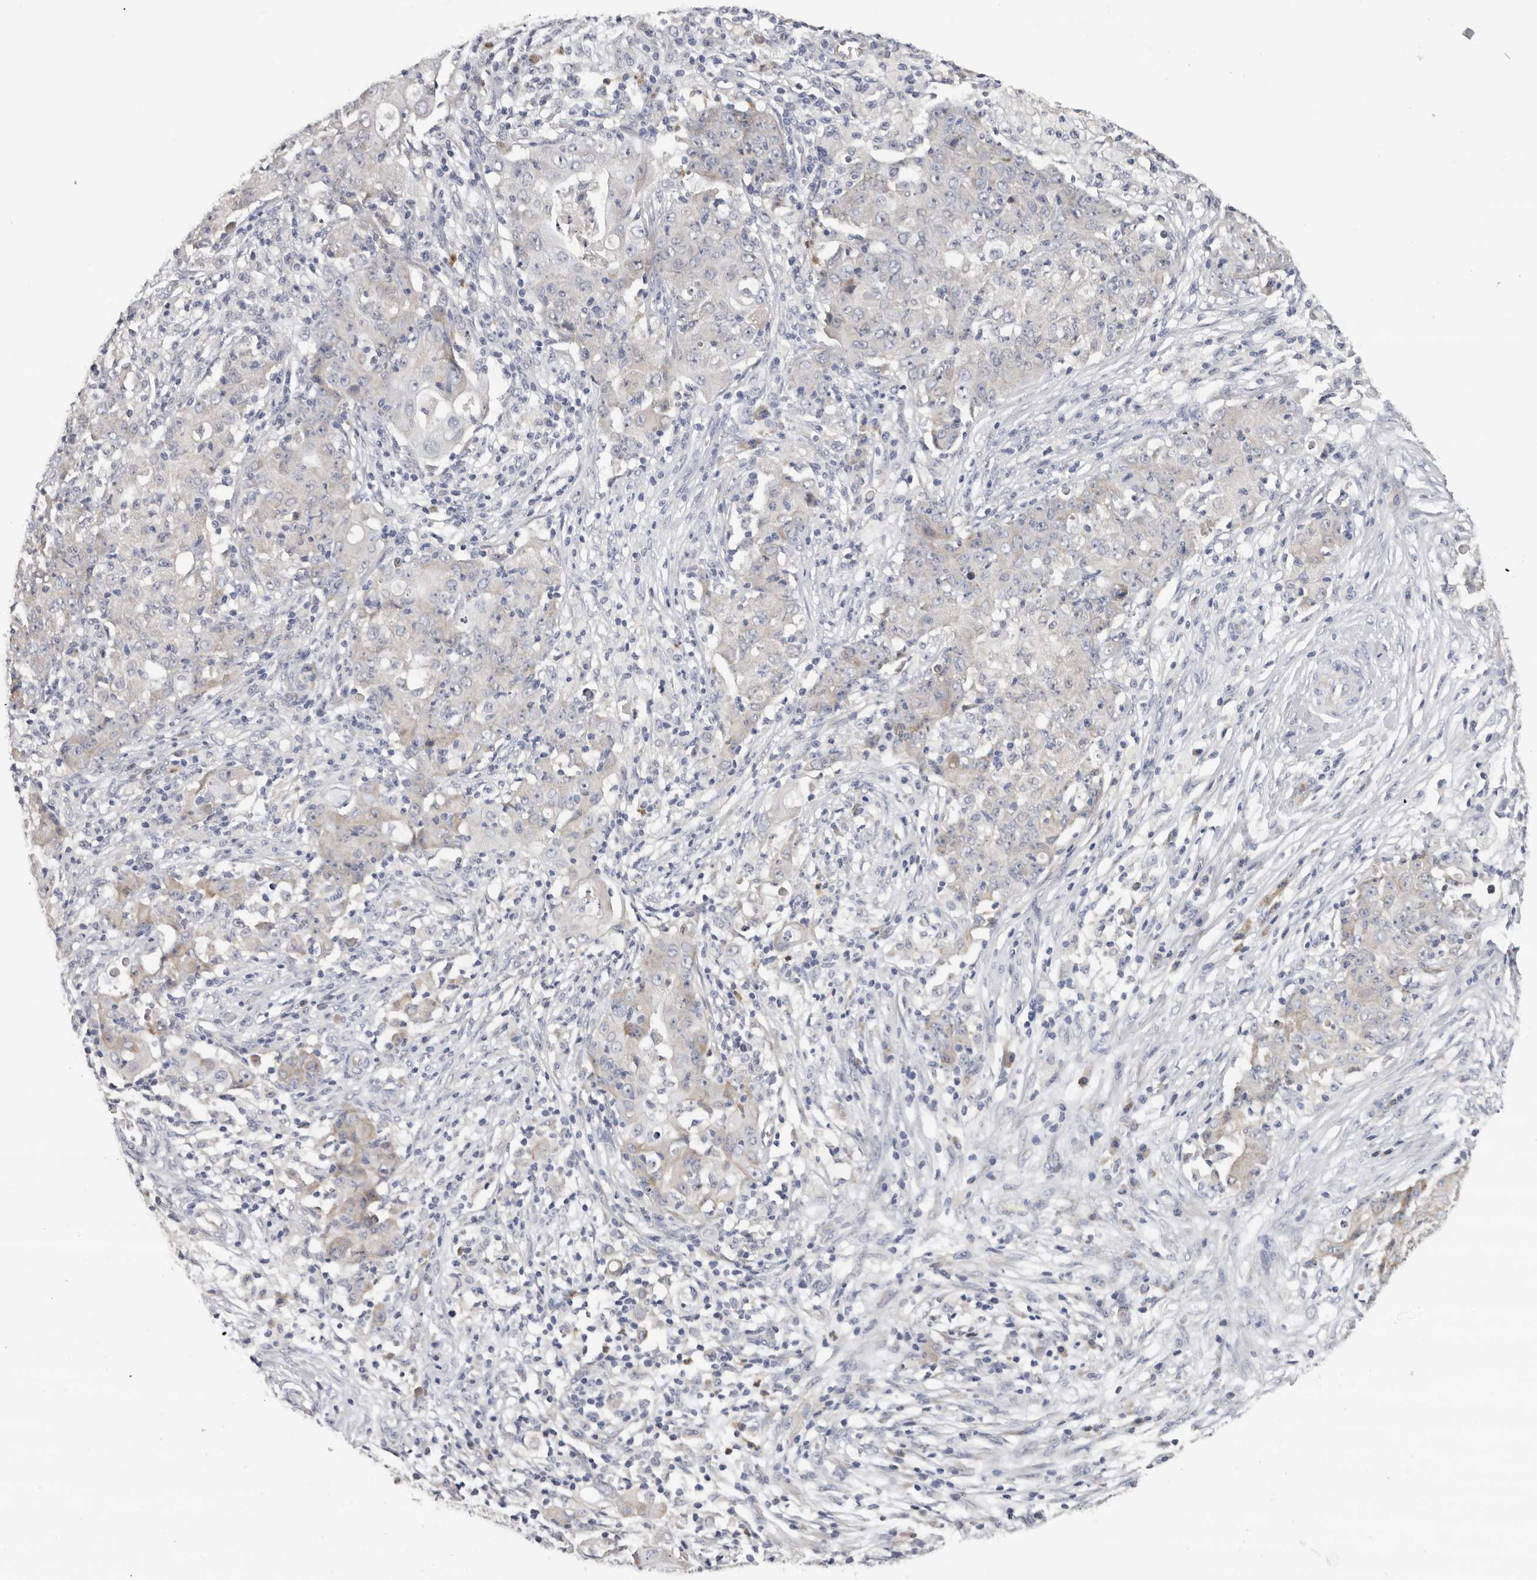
{"staining": {"intensity": "negative", "quantity": "none", "location": "none"}, "tissue": "ovarian cancer", "cell_type": "Tumor cells", "image_type": "cancer", "snomed": [{"axis": "morphology", "description": "Carcinoma, endometroid"}, {"axis": "topography", "description": "Ovary"}], "caption": "Immunohistochemistry (IHC) of human endometroid carcinoma (ovarian) displays no positivity in tumor cells.", "gene": "KIF2B", "patient": {"sex": "female", "age": 42}}